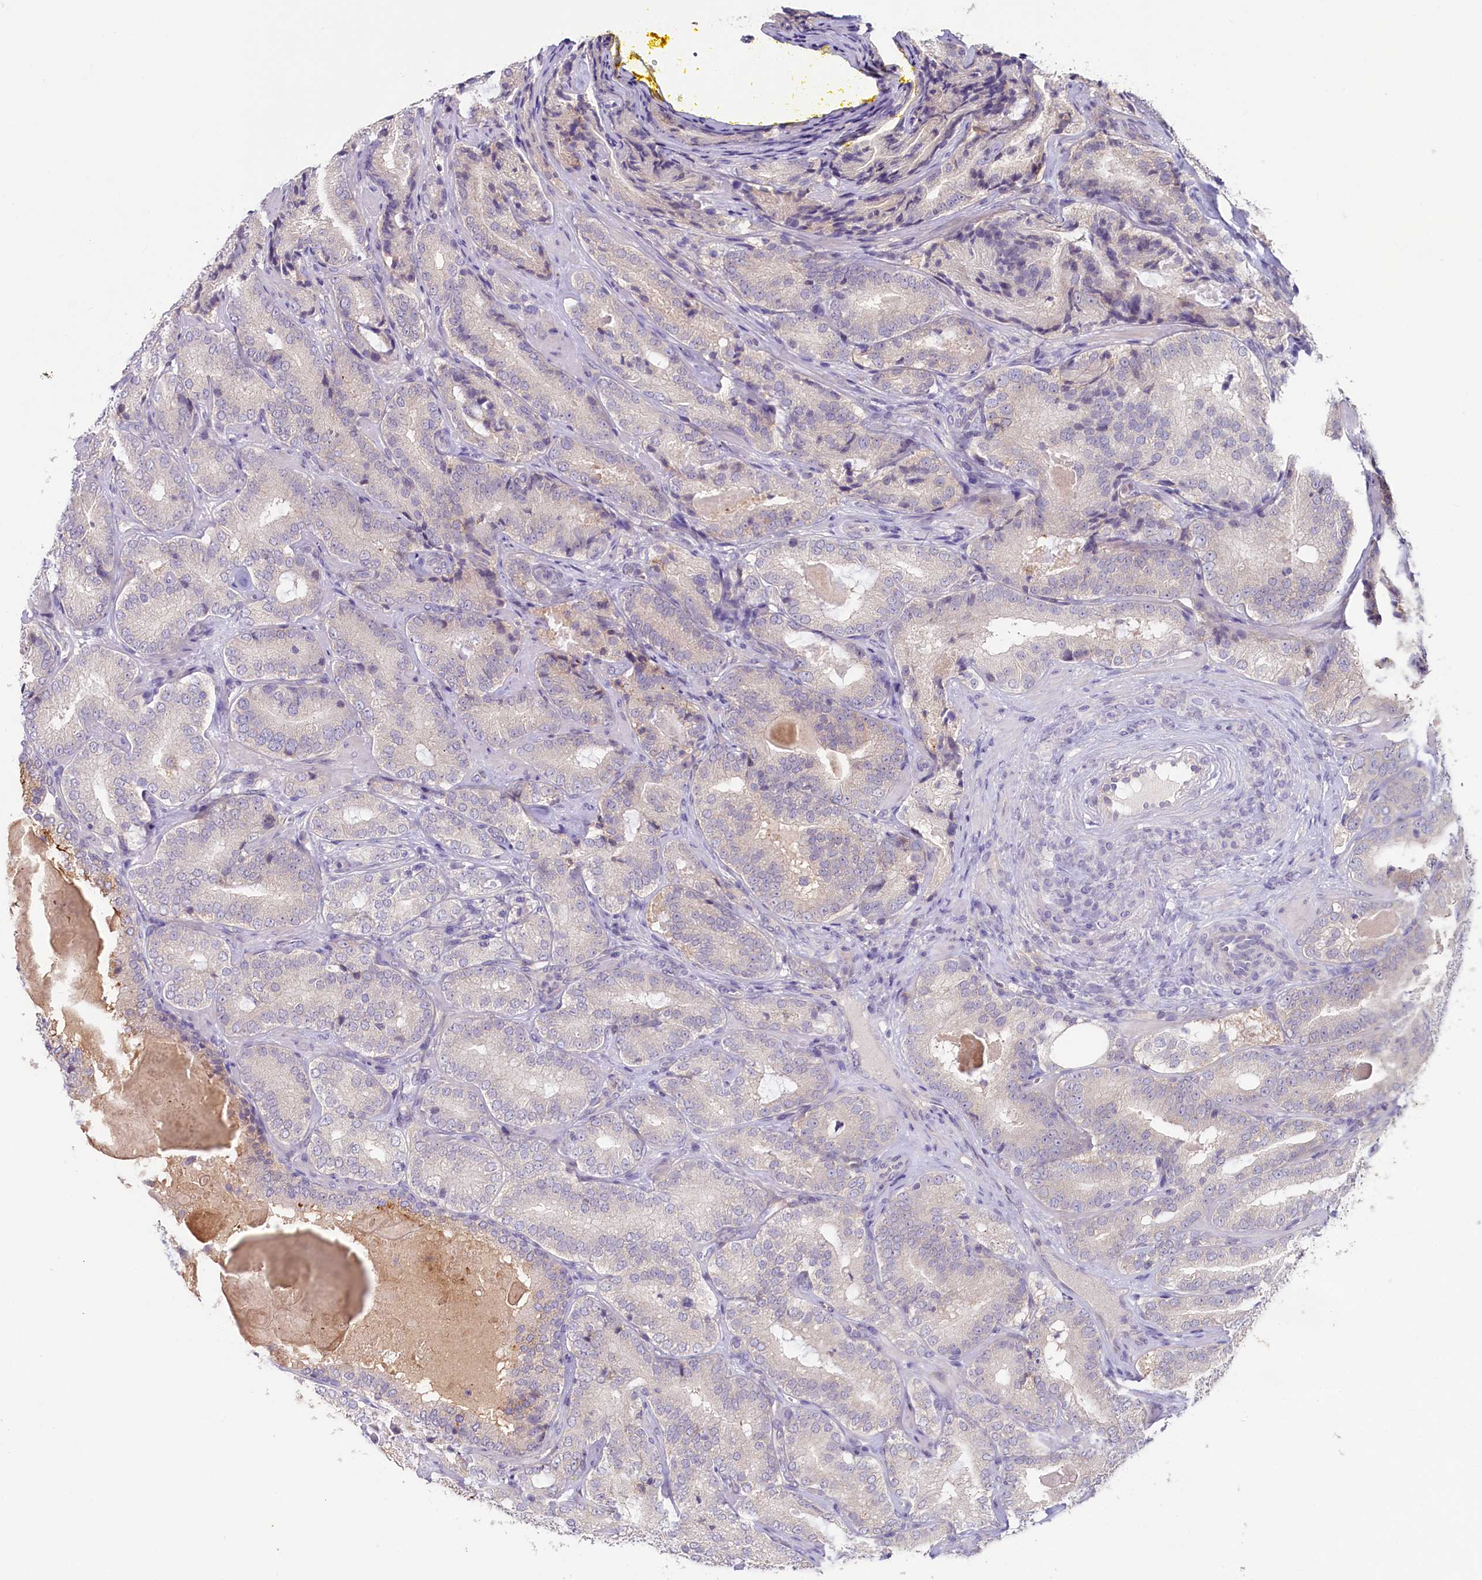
{"staining": {"intensity": "weak", "quantity": "<25%", "location": "cytoplasmic/membranous"}, "tissue": "prostate cancer", "cell_type": "Tumor cells", "image_type": "cancer", "snomed": [{"axis": "morphology", "description": "Adenocarcinoma, High grade"}, {"axis": "topography", "description": "Prostate"}], "caption": "Protein analysis of prostate cancer demonstrates no significant positivity in tumor cells.", "gene": "PDE6D", "patient": {"sex": "male", "age": 57}}